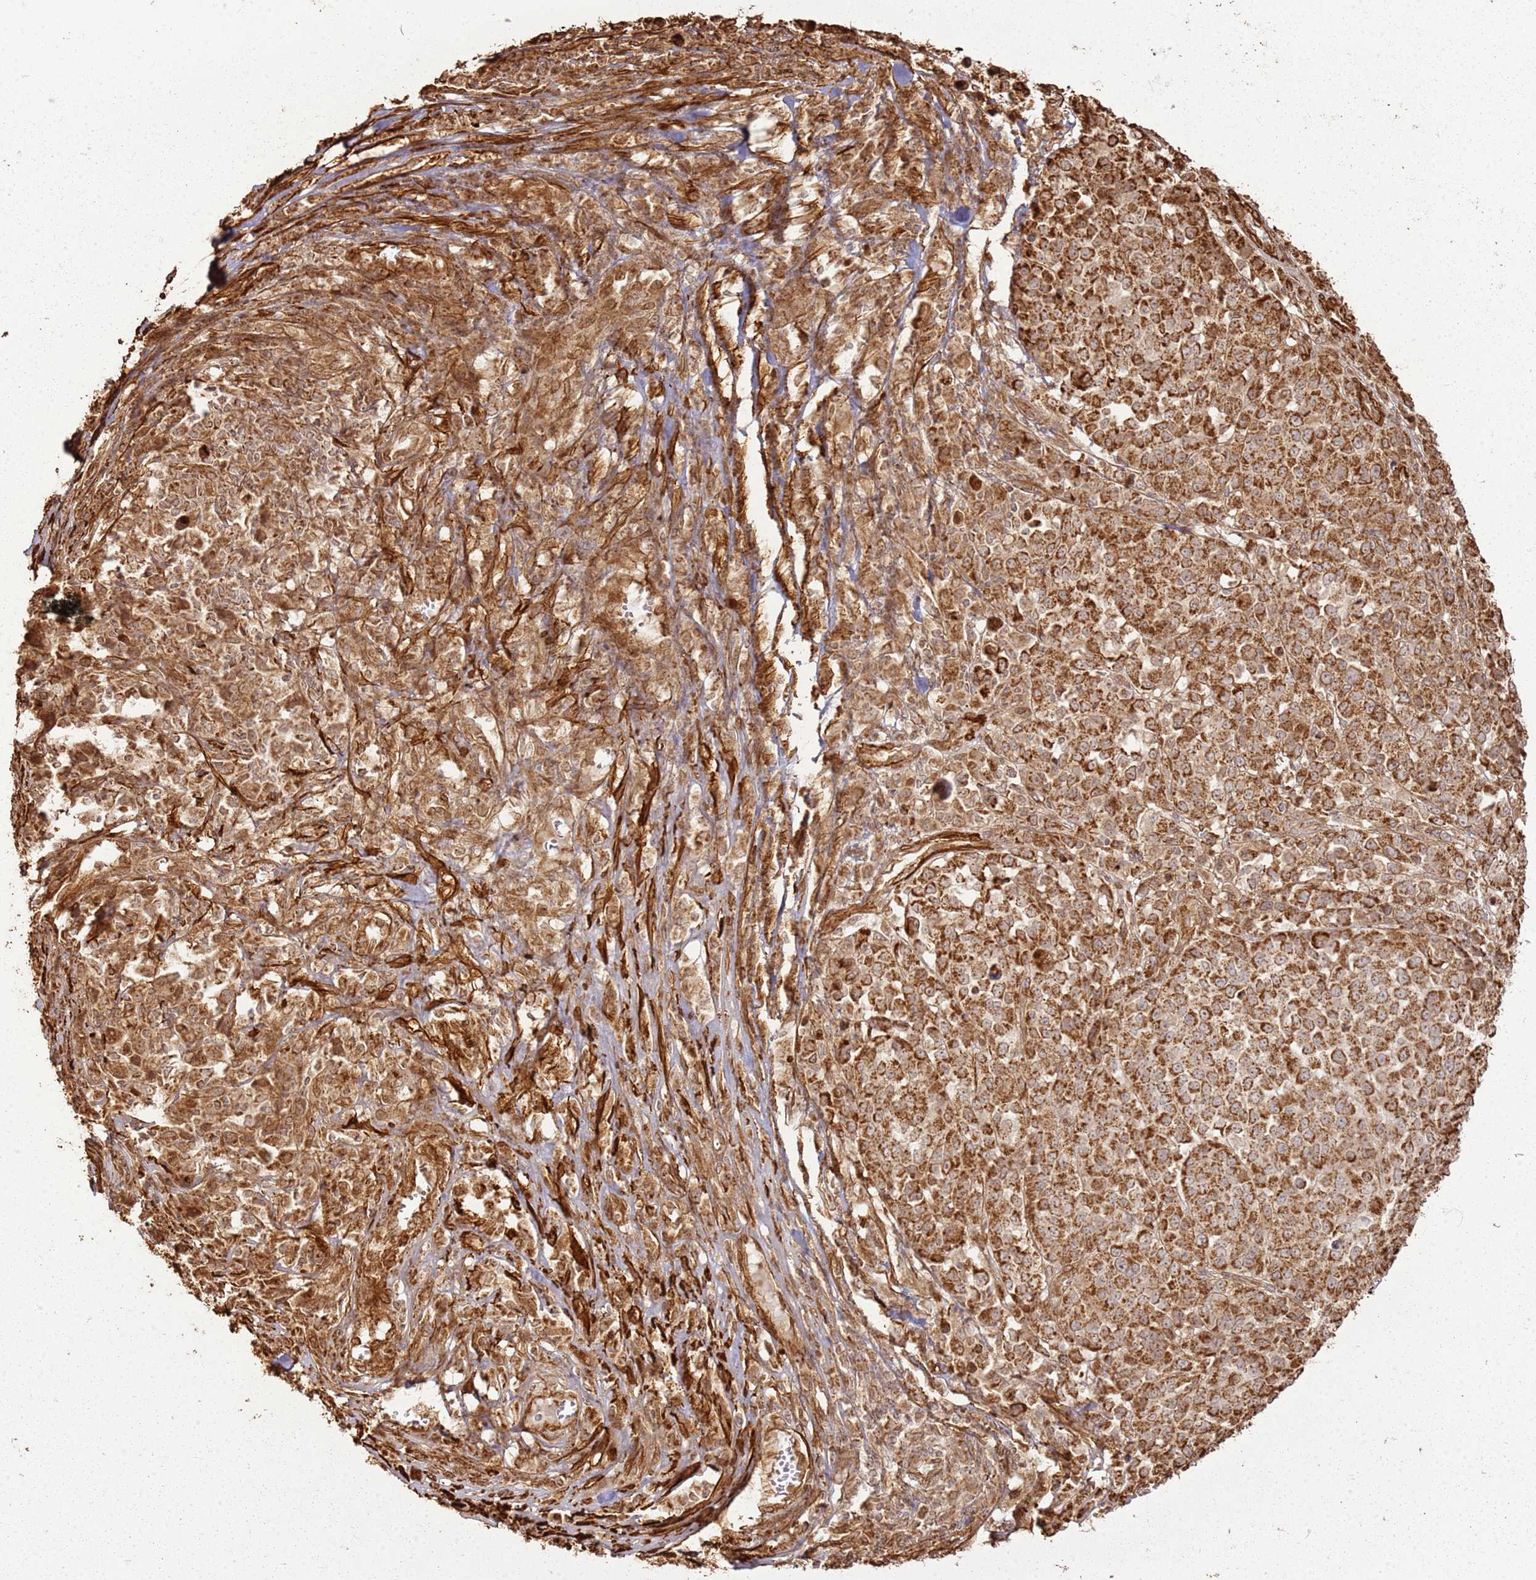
{"staining": {"intensity": "strong", "quantity": ">75%", "location": "cytoplasmic/membranous"}, "tissue": "melanoma", "cell_type": "Tumor cells", "image_type": "cancer", "snomed": [{"axis": "morphology", "description": "Malignant melanoma, Metastatic site"}, {"axis": "topography", "description": "Lymph node"}], "caption": "DAB immunohistochemical staining of malignant melanoma (metastatic site) displays strong cytoplasmic/membranous protein staining in approximately >75% of tumor cells. (Stains: DAB (3,3'-diaminobenzidine) in brown, nuclei in blue, Microscopy: brightfield microscopy at high magnification).", "gene": "DDX59", "patient": {"sex": "male", "age": 44}}